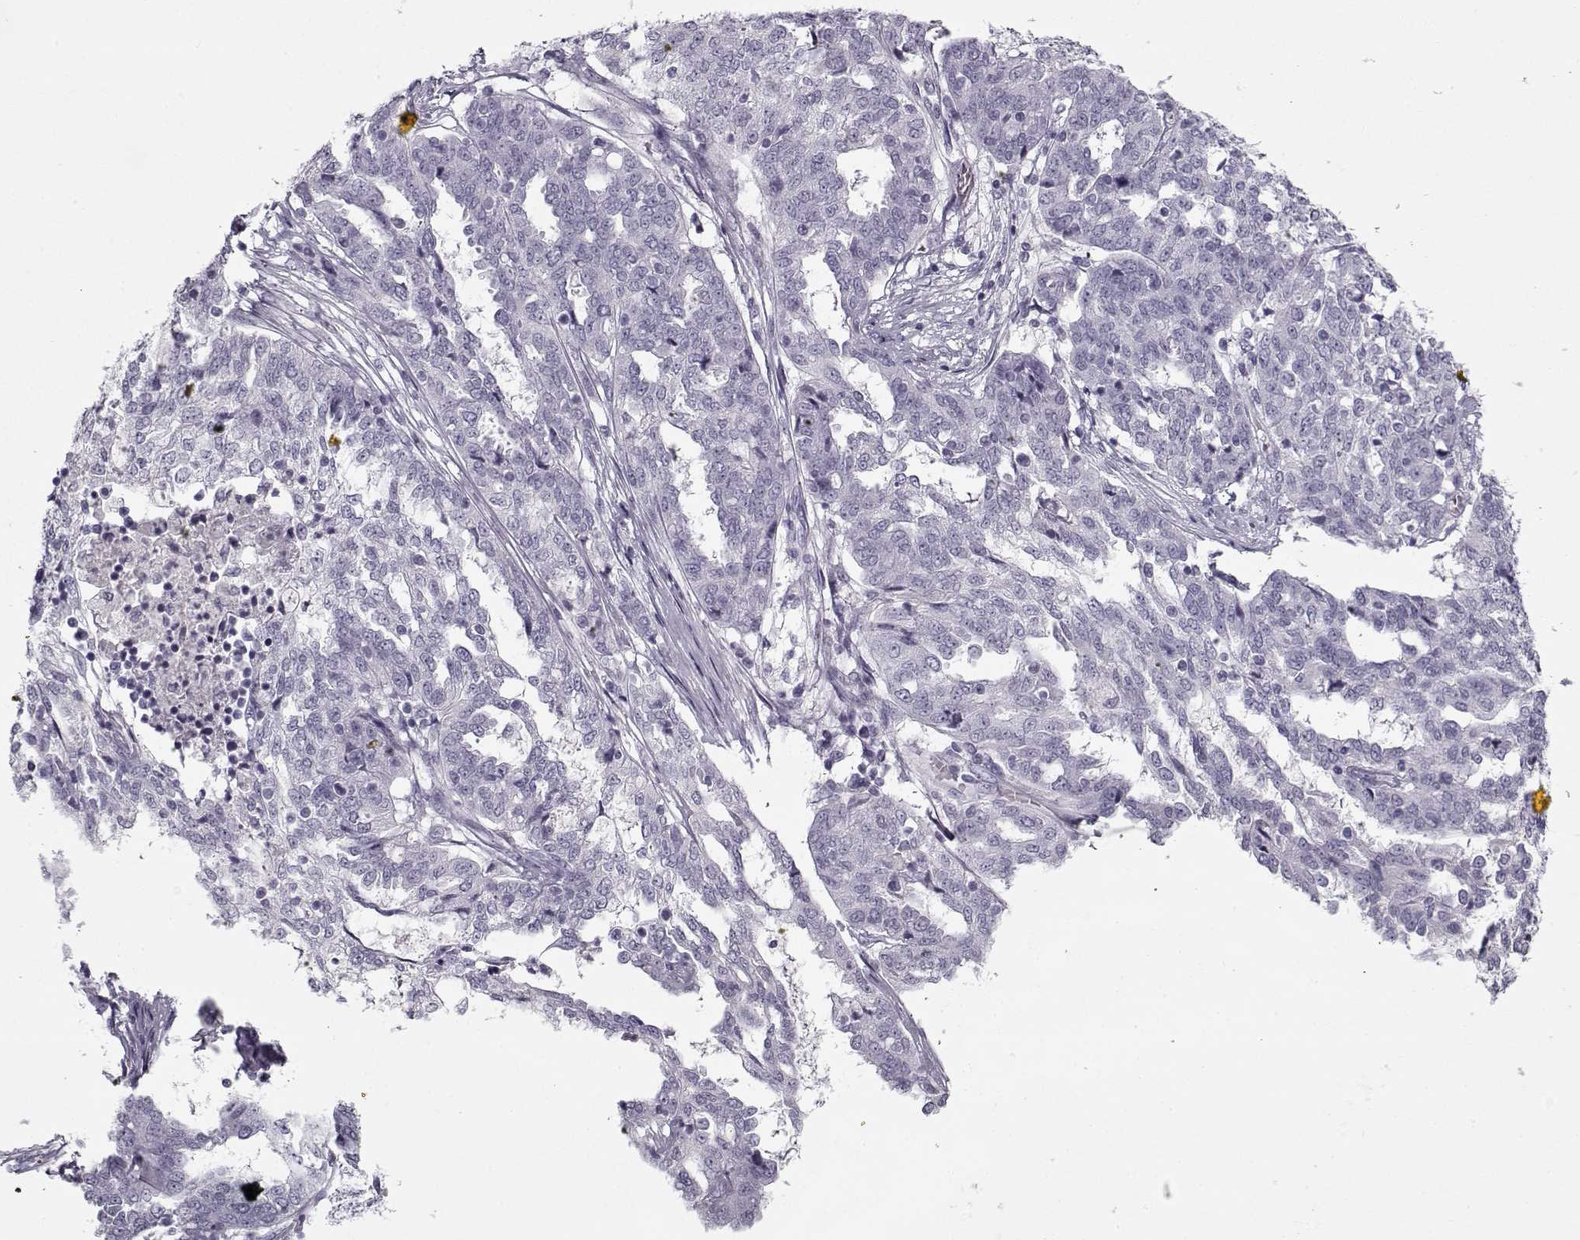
{"staining": {"intensity": "negative", "quantity": "none", "location": "none"}, "tissue": "ovarian cancer", "cell_type": "Tumor cells", "image_type": "cancer", "snomed": [{"axis": "morphology", "description": "Cystadenocarcinoma, serous, NOS"}, {"axis": "topography", "description": "Ovary"}], "caption": "Immunohistochemical staining of human ovarian serous cystadenocarcinoma exhibits no significant positivity in tumor cells.", "gene": "PNMT", "patient": {"sex": "female", "age": 67}}